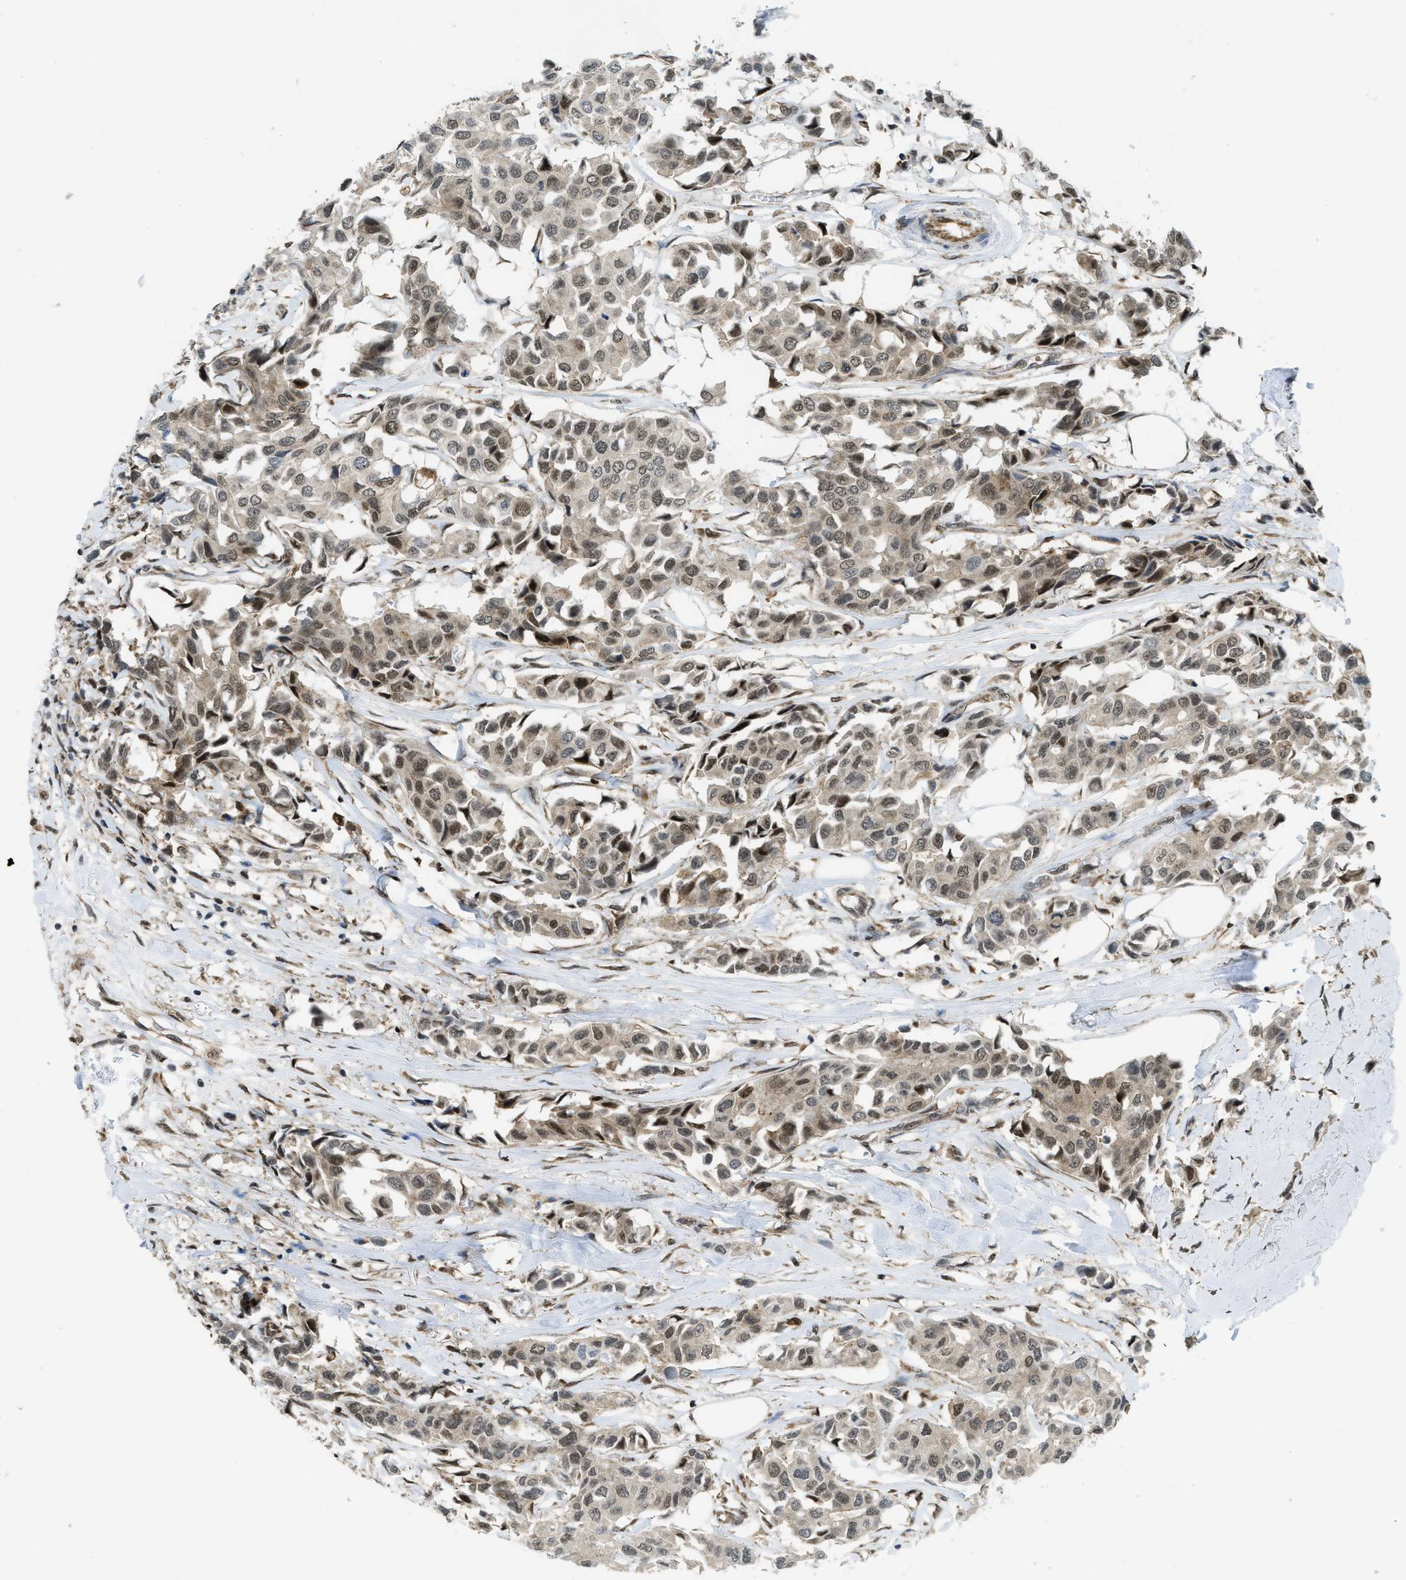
{"staining": {"intensity": "moderate", "quantity": "25%-75%", "location": "nuclear"}, "tissue": "breast cancer", "cell_type": "Tumor cells", "image_type": "cancer", "snomed": [{"axis": "morphology", "description": "Duct carcinoma"}, {"axis": "topography", "description": "Breast"}], "caption": "IHC histopathology image of neoplastic tissue: intraductal carcinoma (breast) stained using immunohistochemistry shows medium levels of moderate protein expression localized specifically in the nuclear of tumor cells, appearing as a nuclear brown color.", "gene": "TNPO1", "patient": {"sex": "female", "age": 93}}